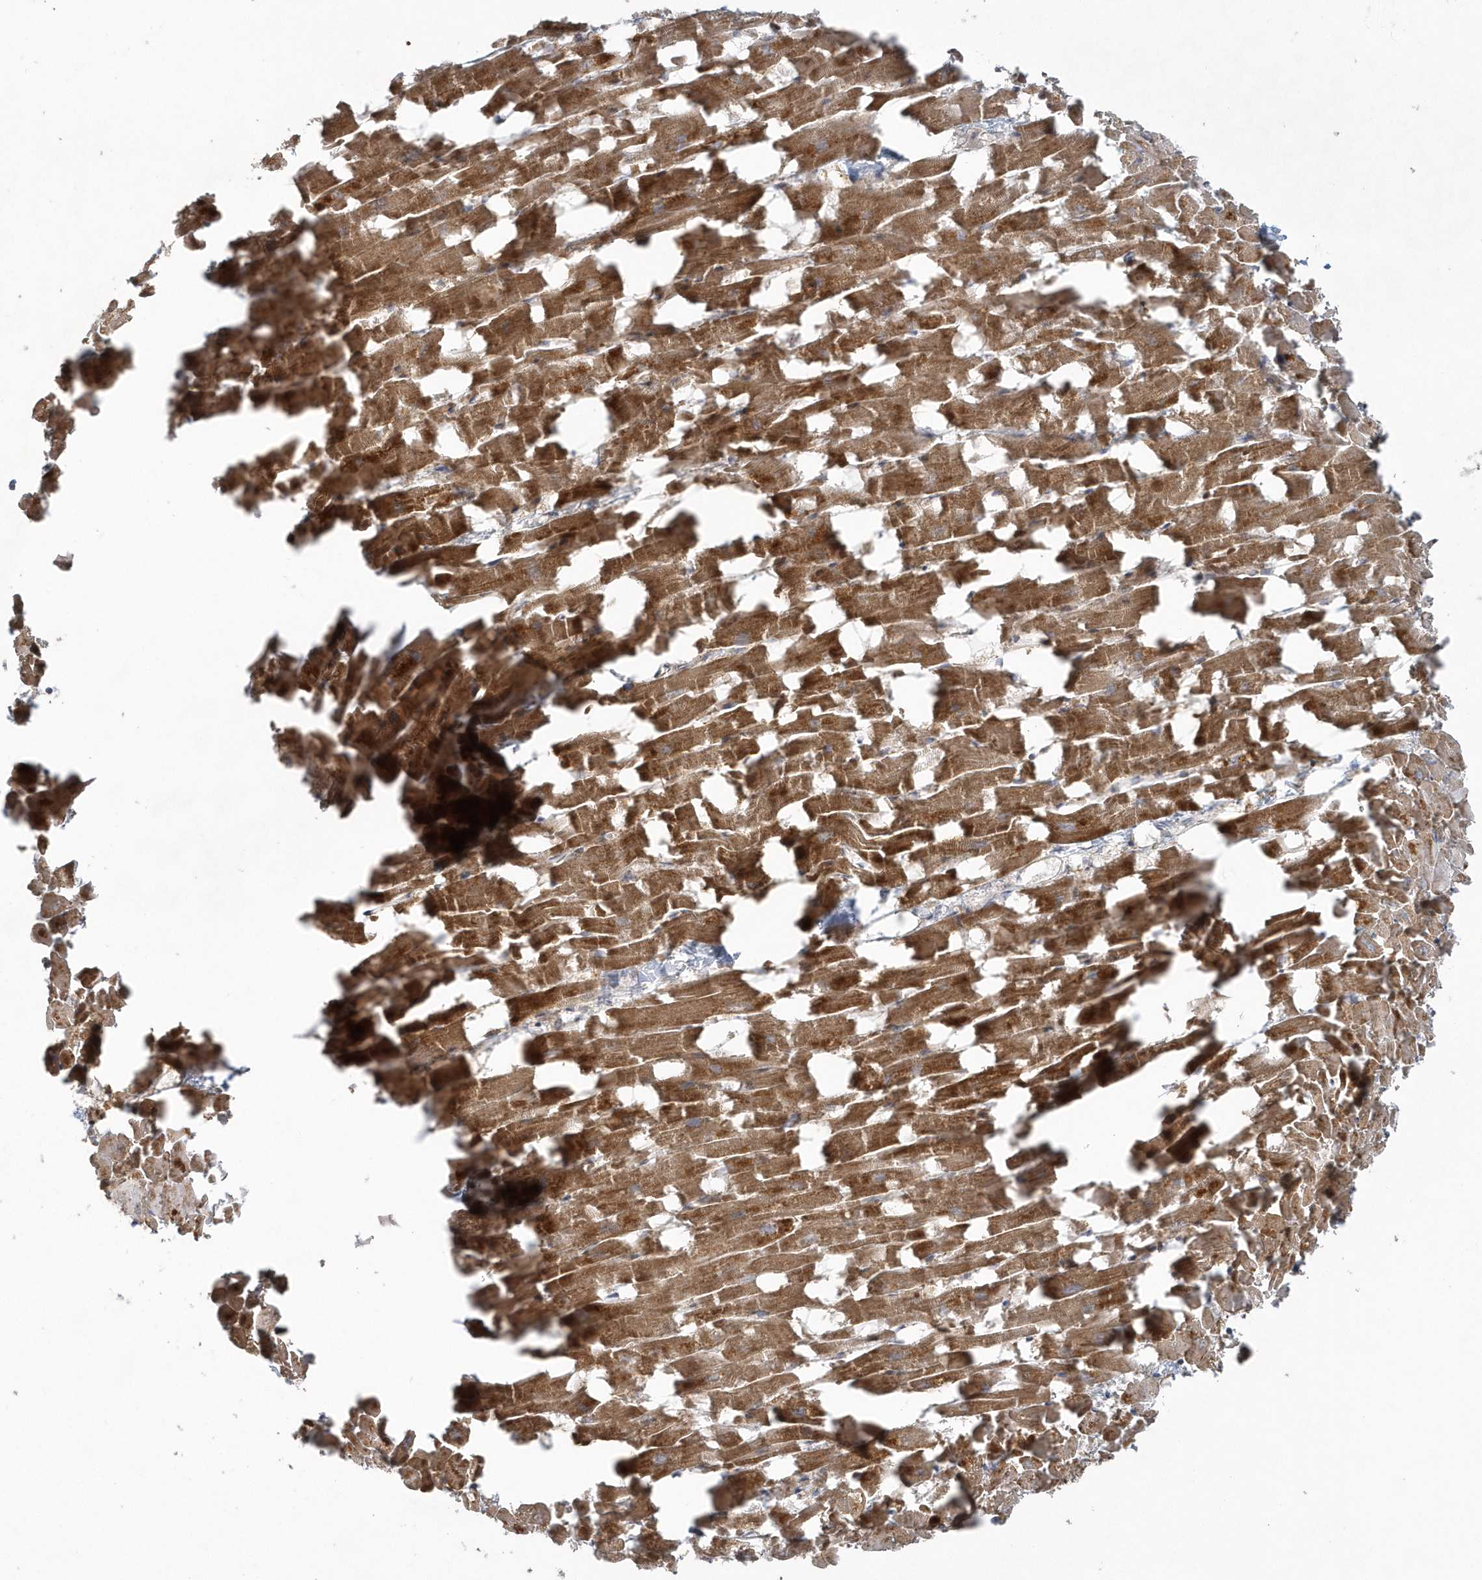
{"staining": {"intensity": "moderate", "quantity": ">75%", "location": "cytoplasmic/membranous"}, "tissue": "heart muscle", "cell_type": "Cardiomyocytes", "image_type": "normal", "snomed": [{"axis": "morphology", "description": "Normal tissue, NOS"}, {"axis": "topography", "description": "Heart"}], "caption": "DAB immunohistochemical staining of normal heart muscle exhibits moderate cytoplasmic/membranous protein staining in approximately >75% of cardiomyocytes.", "gene": "THG1L", "patient": {"sex": "female", "age": 64}}